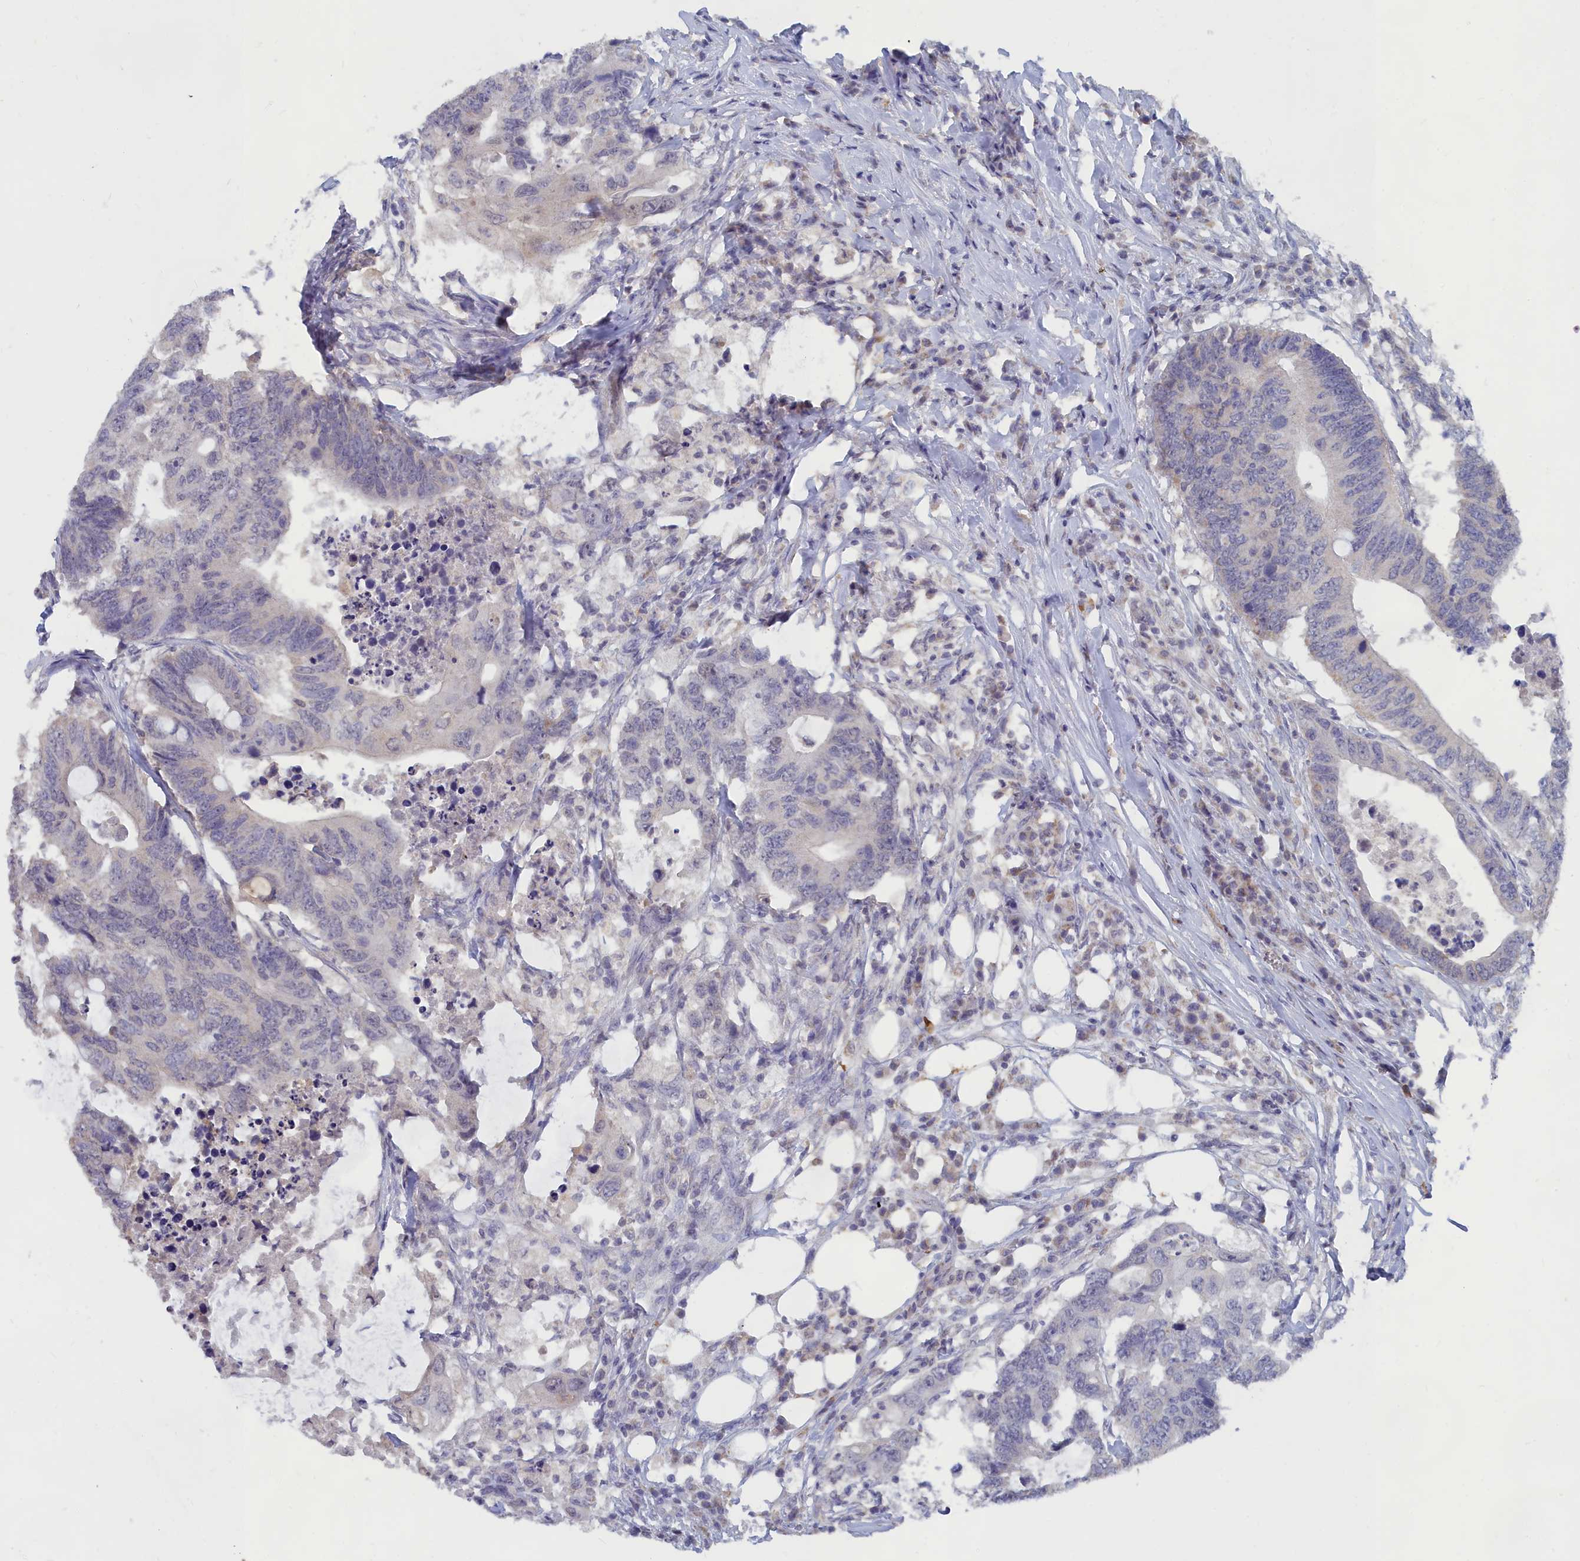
{"staining": {"intensity": "negative", "quantity": "none", "location": "none"}, "tissue": "colorectal cancer", "cell_type": "Tumor cells", "image_type": "cancer", "snomed": [{"axis": "morphology", "description": "Adenocarcinoma, NOS"}, {"axis": "topography", "description": "Colon"}], "caption": "Histopathology image shows no significant protein staining in tumor cells of colorectal adenocarcinoma.", "gene": "LRIF1", "patient": {"sex": "male", "age": 71}}